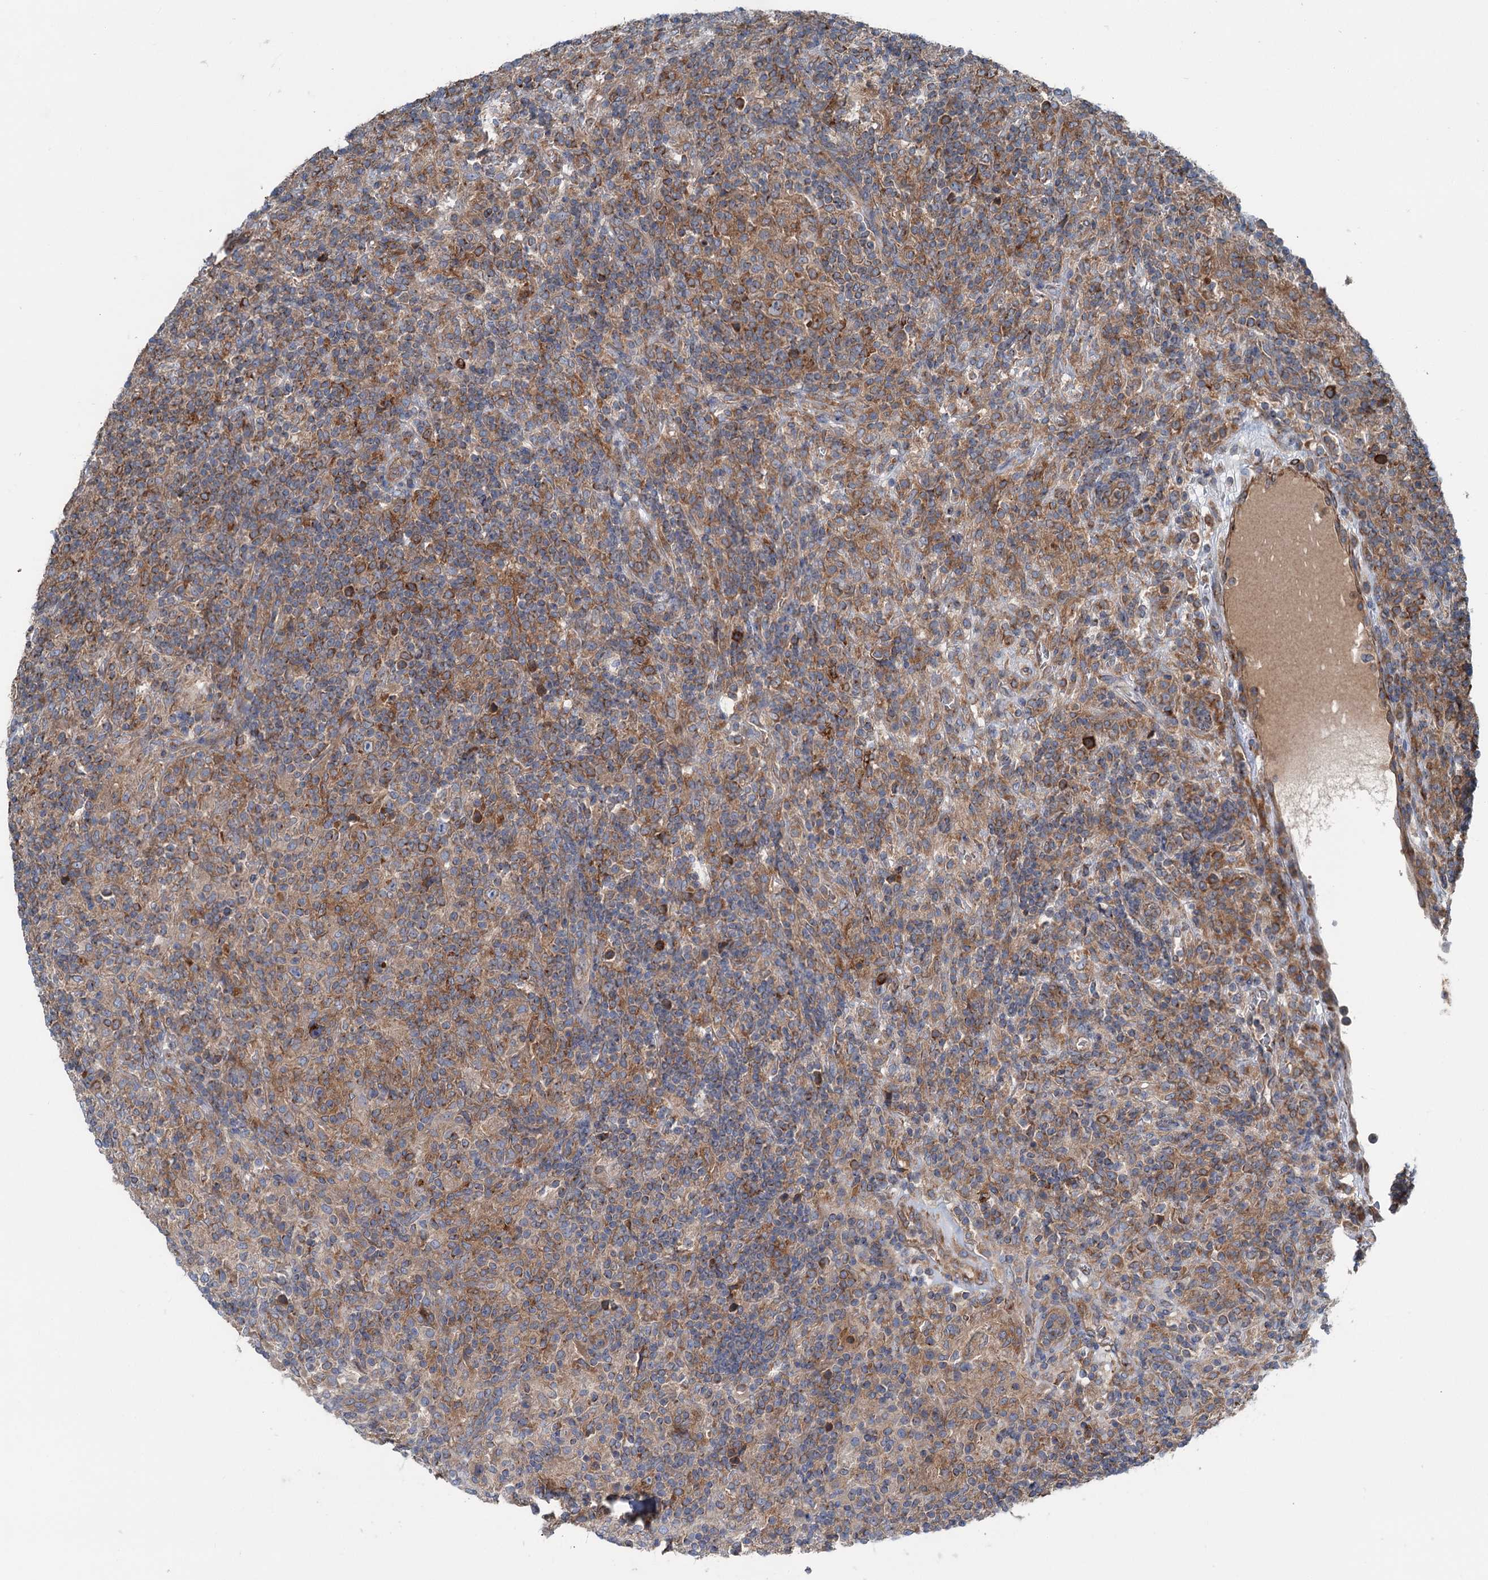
{"staining": {"intensity": "moderate", "quantity": "25%-75%", "location": "cytoplasmic/membranous"}, "tissue": "lymphoma", "cell_type": "Tumor cells", "image_type": "cancer", "snomed": [{"axis": "morphology", "description": "Hodgkin's disease, NOS"}, {"axis": "topography", "description": "Lymph node"}], "caption": "Immunohistochemistry (DAB) staining of lymphoma reveals moderate cytoplasmic/membranous protein expression in approximately 25%-75% of tumor cells.", "gene": "CALCOCO1", "patient": {"sex": "male", "age": 70}}